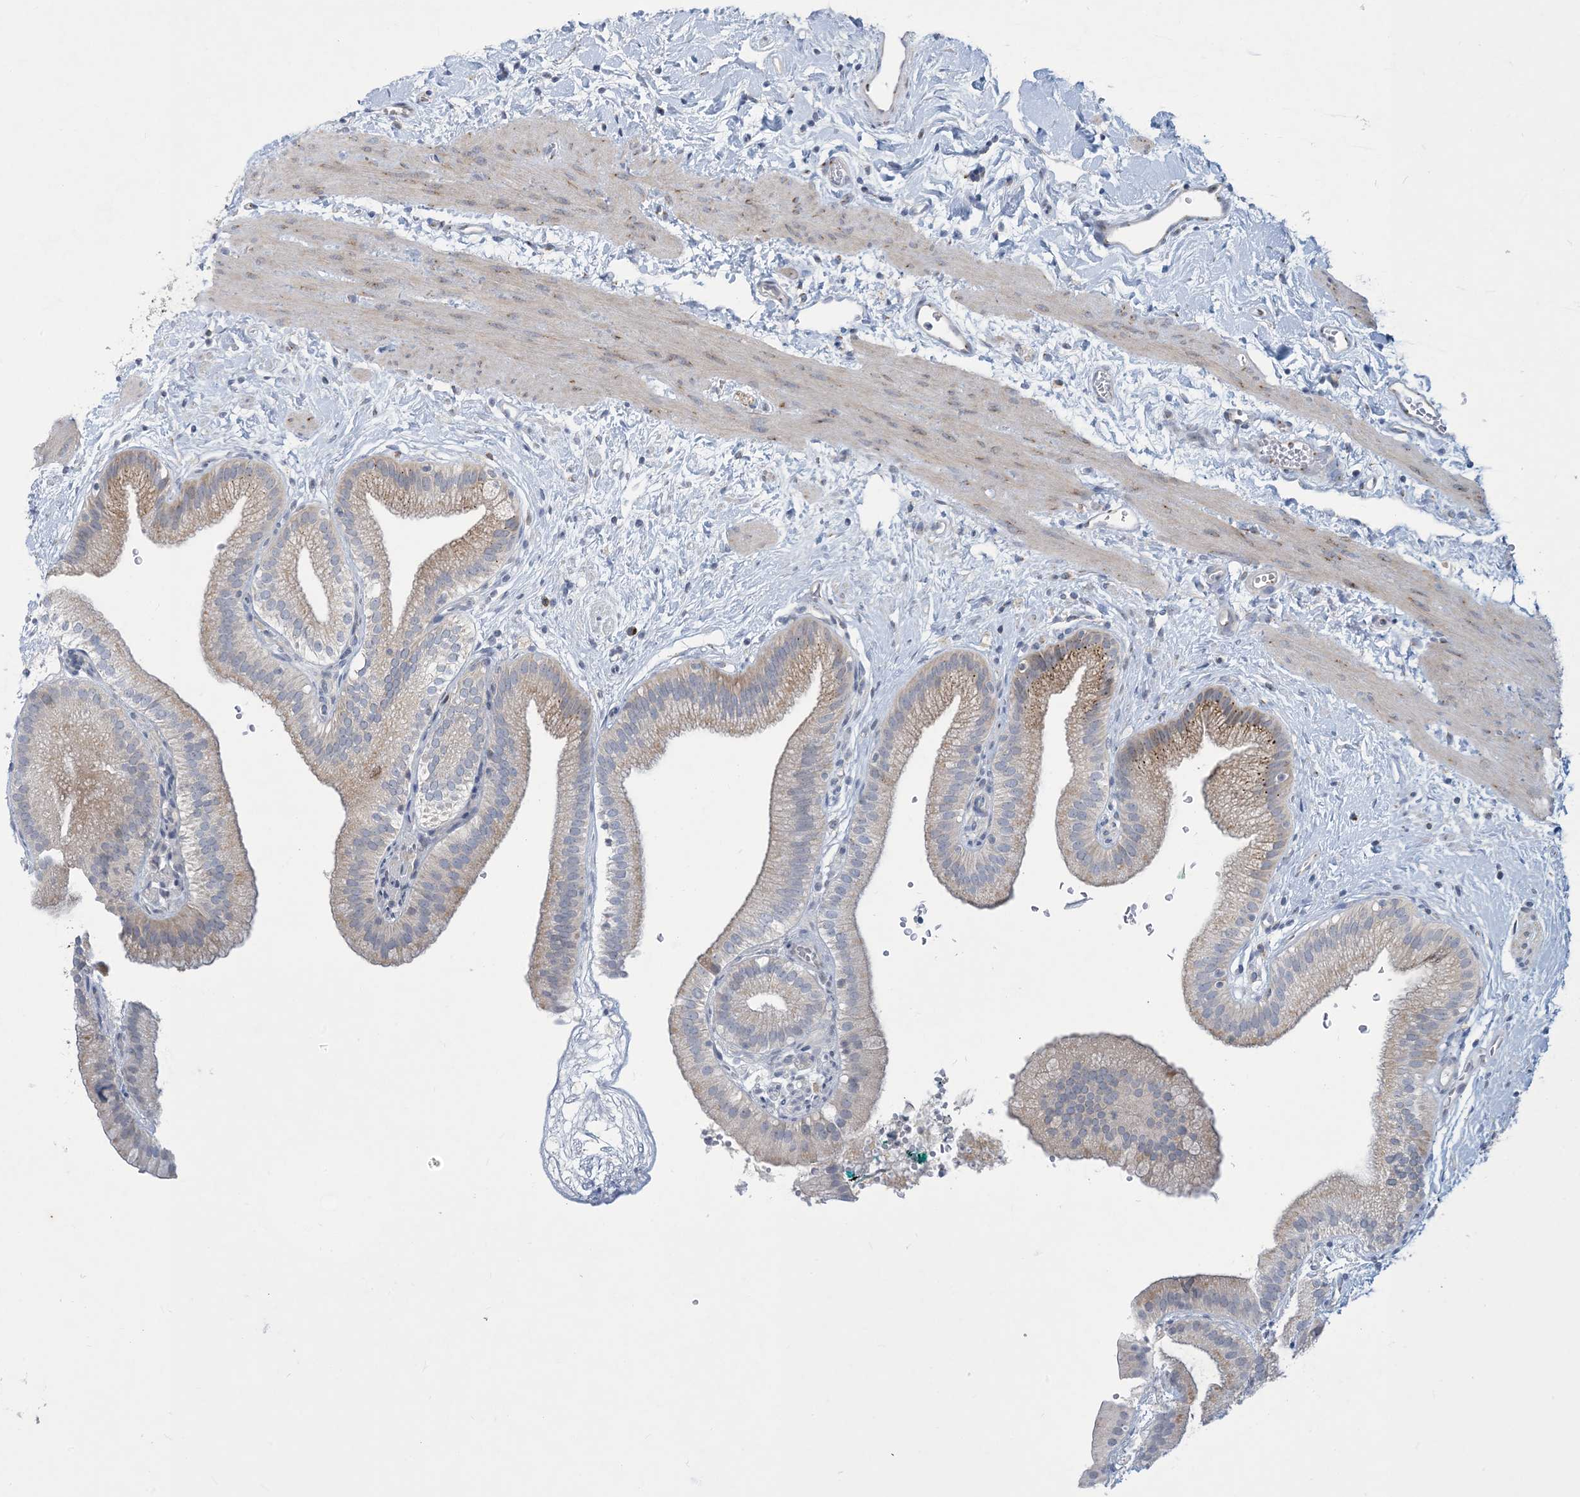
{"staining": {"intensity": "moderate", "quantity": "25%-75%", "location": "cytoplasmic/membranous"}, "tissue": "gallbladder", "cell_type": "Glandular cells", "image_type": "normal", "snomed": [{"axis": "morphology", "description": "Normal tissue, NOS"}, {"axis": "topography", "description": "Gallbladder"}], "caption": "DAB (3,3'-diaminobenzidine) immunohistochemical staining of benign gallbladder shows moderate cytoplasmic/membranous protein positivity in about 25%-75% of glandular cells.", "gene": "CCDC14", "patient": {"sex": "male", "age": 55}}